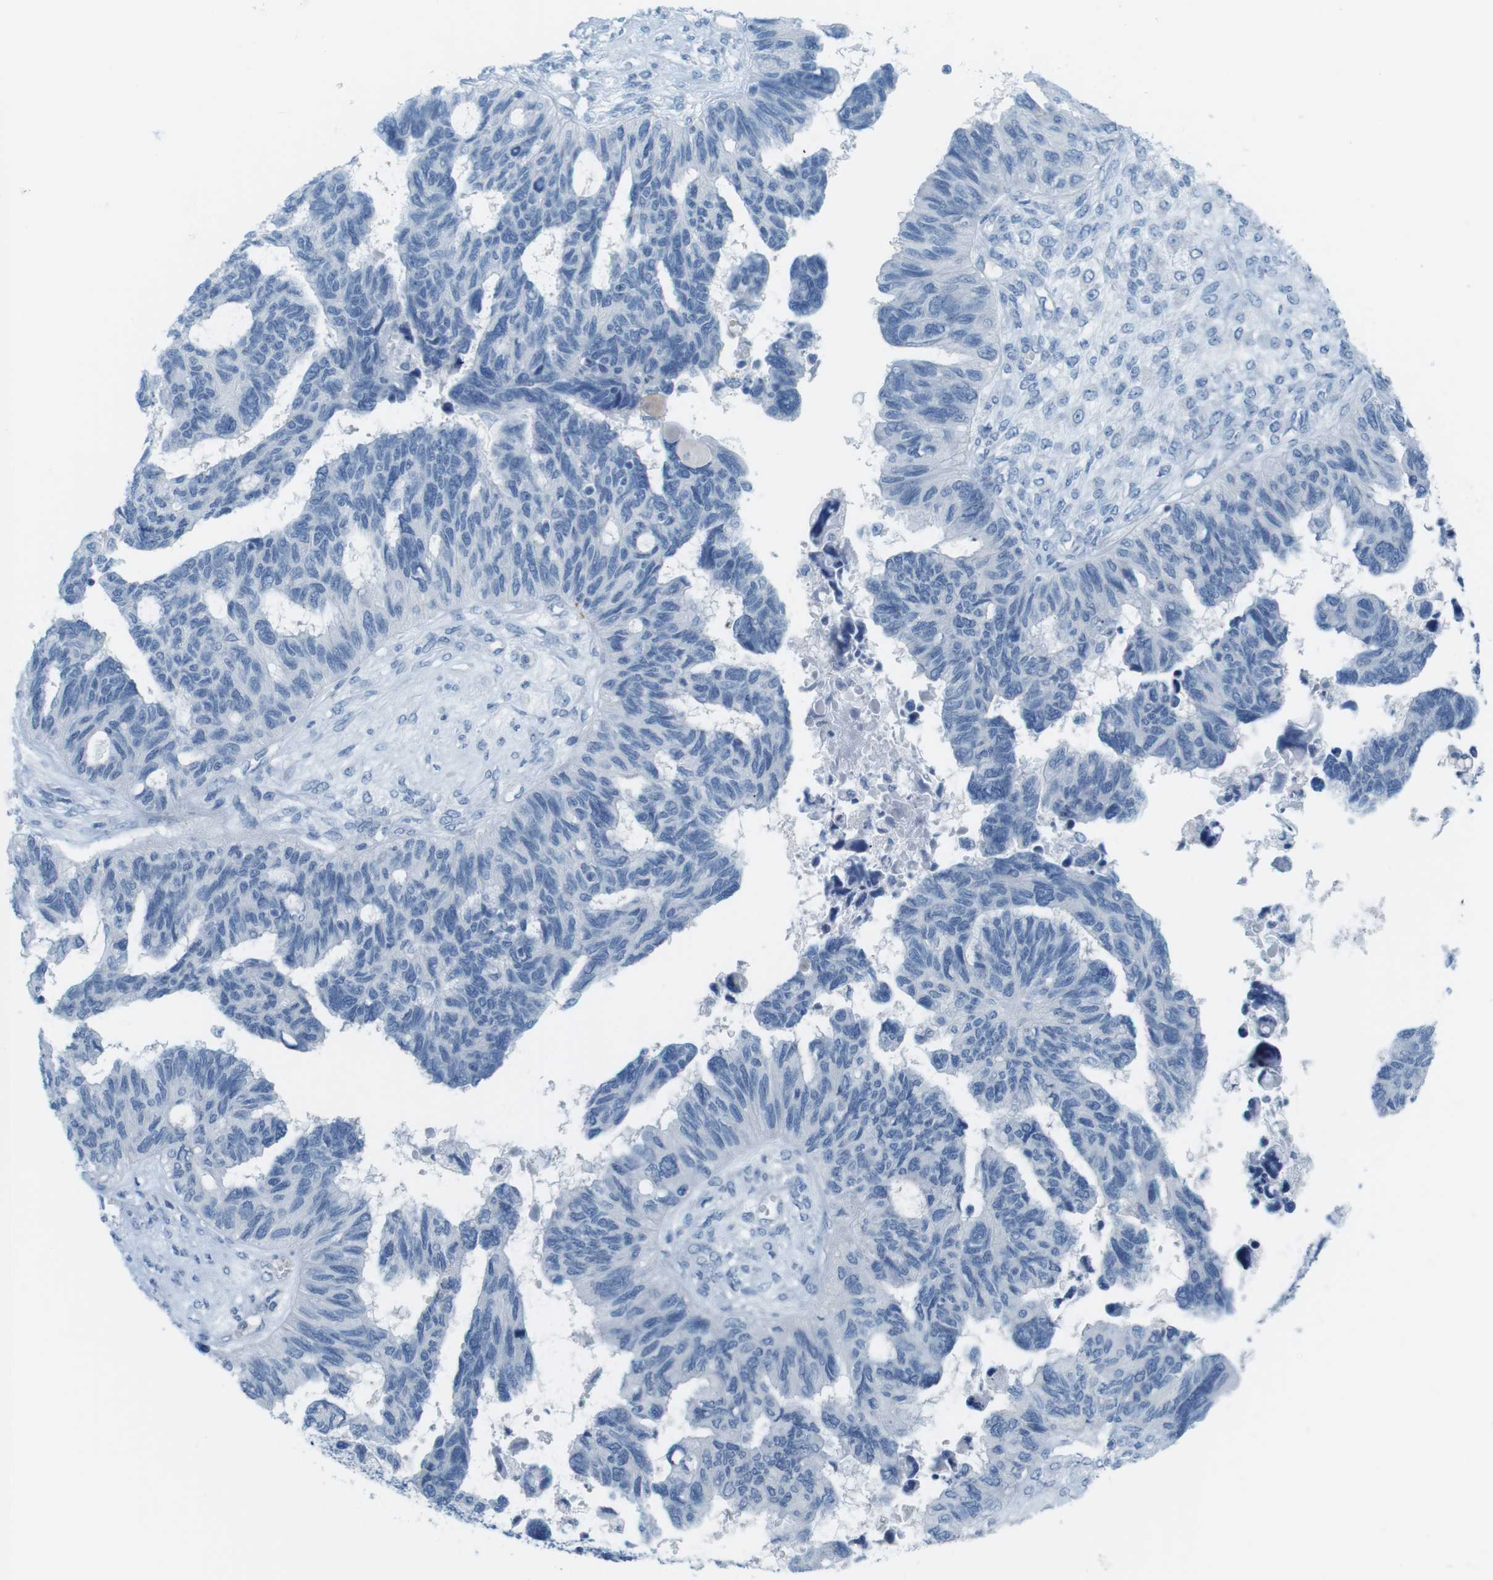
{"staining": {"intensity": "negative", "quantity": "none", "location": "none"}, "tissue": "ovarian cancer", "cell_type": "Tumor cells", "image_type": "cancer", "snomed": [{"axis": "morphology", "description": "Cystadenocarcinoma, serous, NOS"}, {"axis": "topography", "description": "Ovary"}], "caption": "This is an IHC photomicrograph of ovarian cancer. There is no staining in tumor cells.", "gene": "MYH9", "patient": {"sex": "female", "age": 79}}